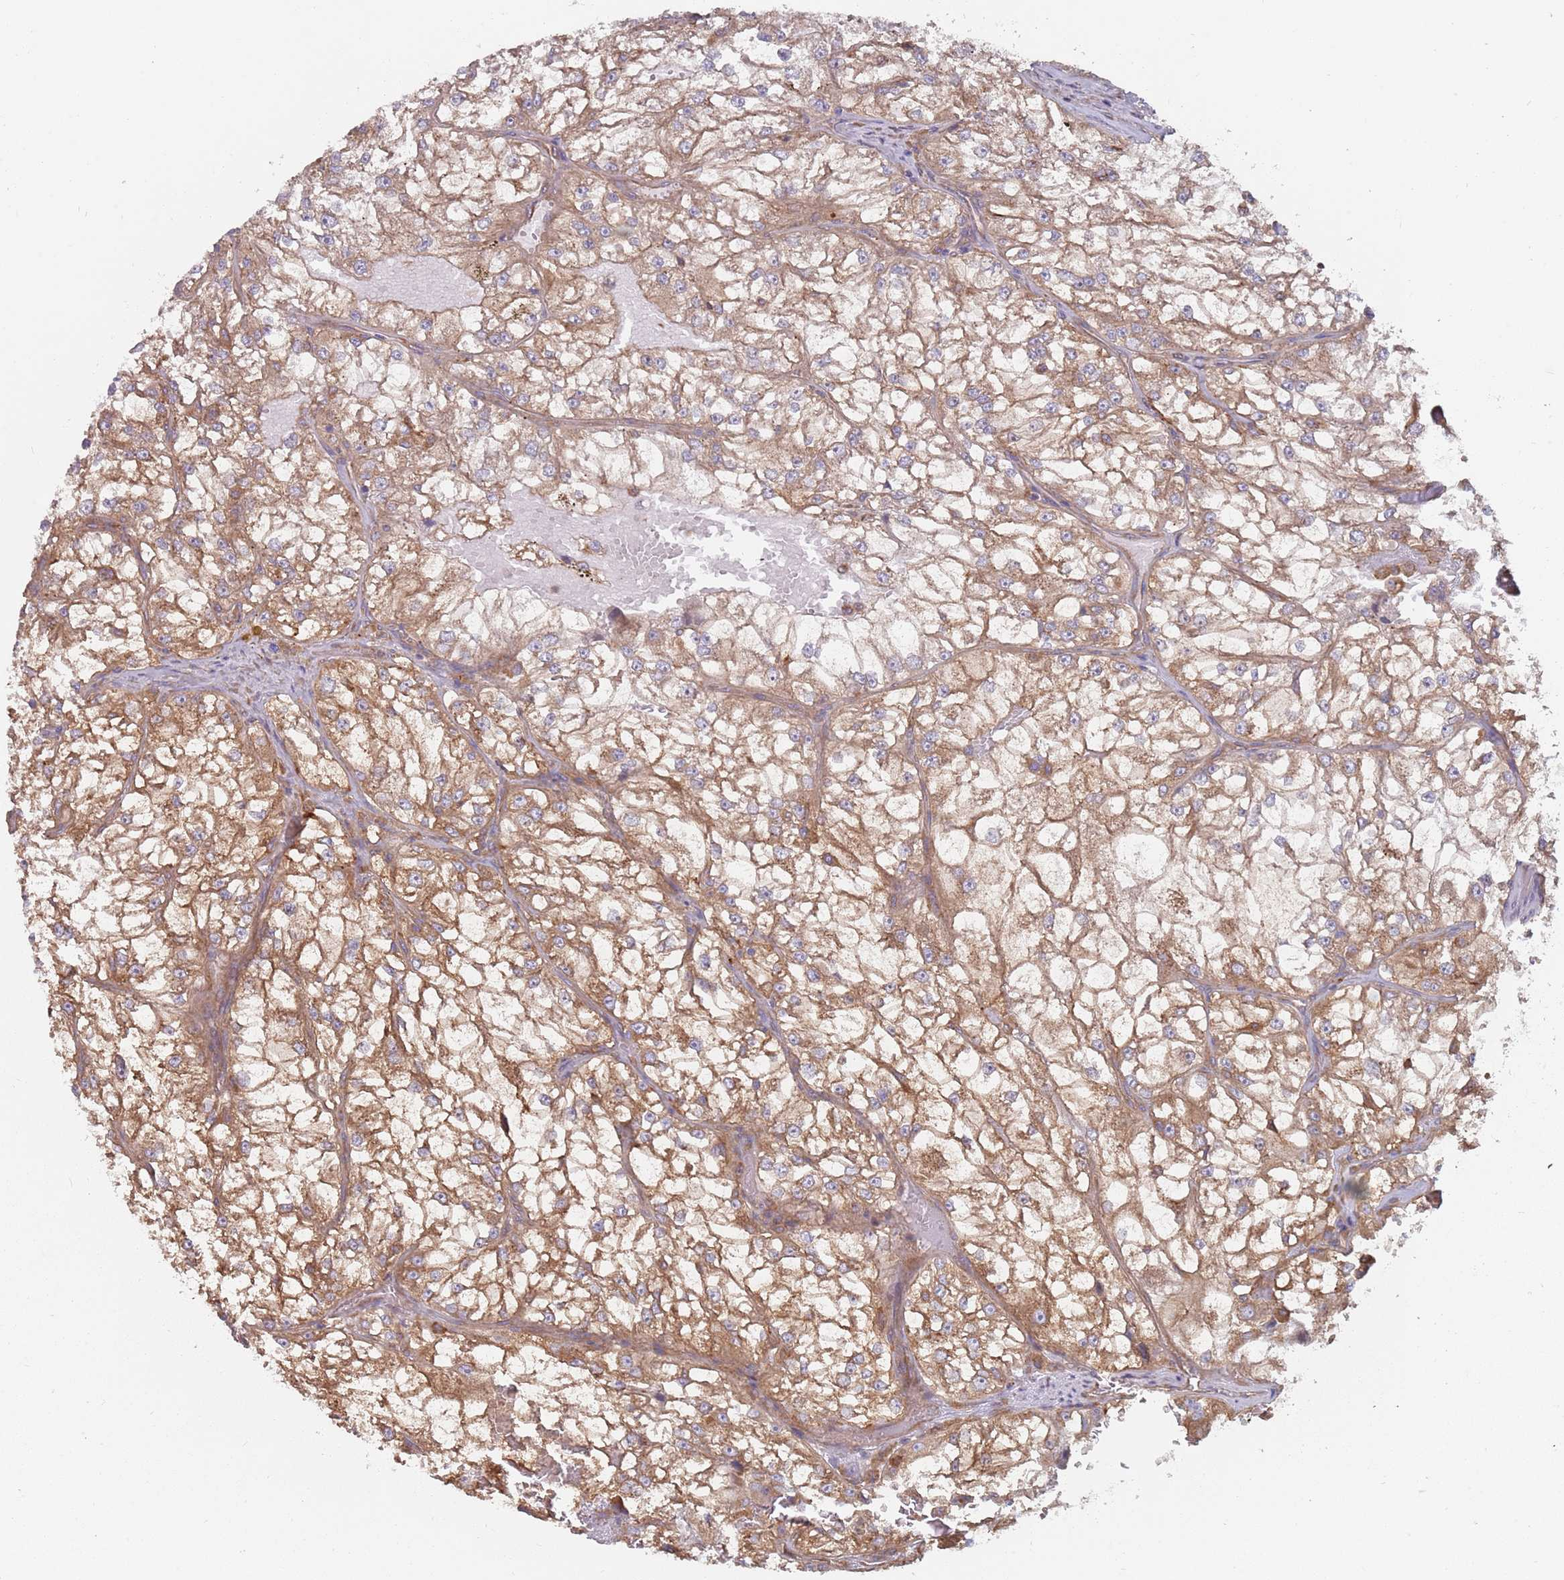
{"staining": {"intensity": "moderate", "quantity": ">75%", "location": "cytoplasmic/membranous"}, "tissue": "renal cancer", "cell_type": "Tumor cells", "image_type": "cancer", "snomed": [{"axis": "morphology", "description": "Adenocarcinoma, NOS"}, {"axis": "topography", "description": "Kidney"}], "caption": "An immunohistochemistry micrograph of tumor tissue is shown. Protein staining in brown highlights moderate cytoplasmic/membranous positivity in renal cancer within tumor cells. The protein is shown in brown color, while the nuclei are stained blue.", "gene": "SPDL1", "patient": {"sex": "female", "age": 72}}